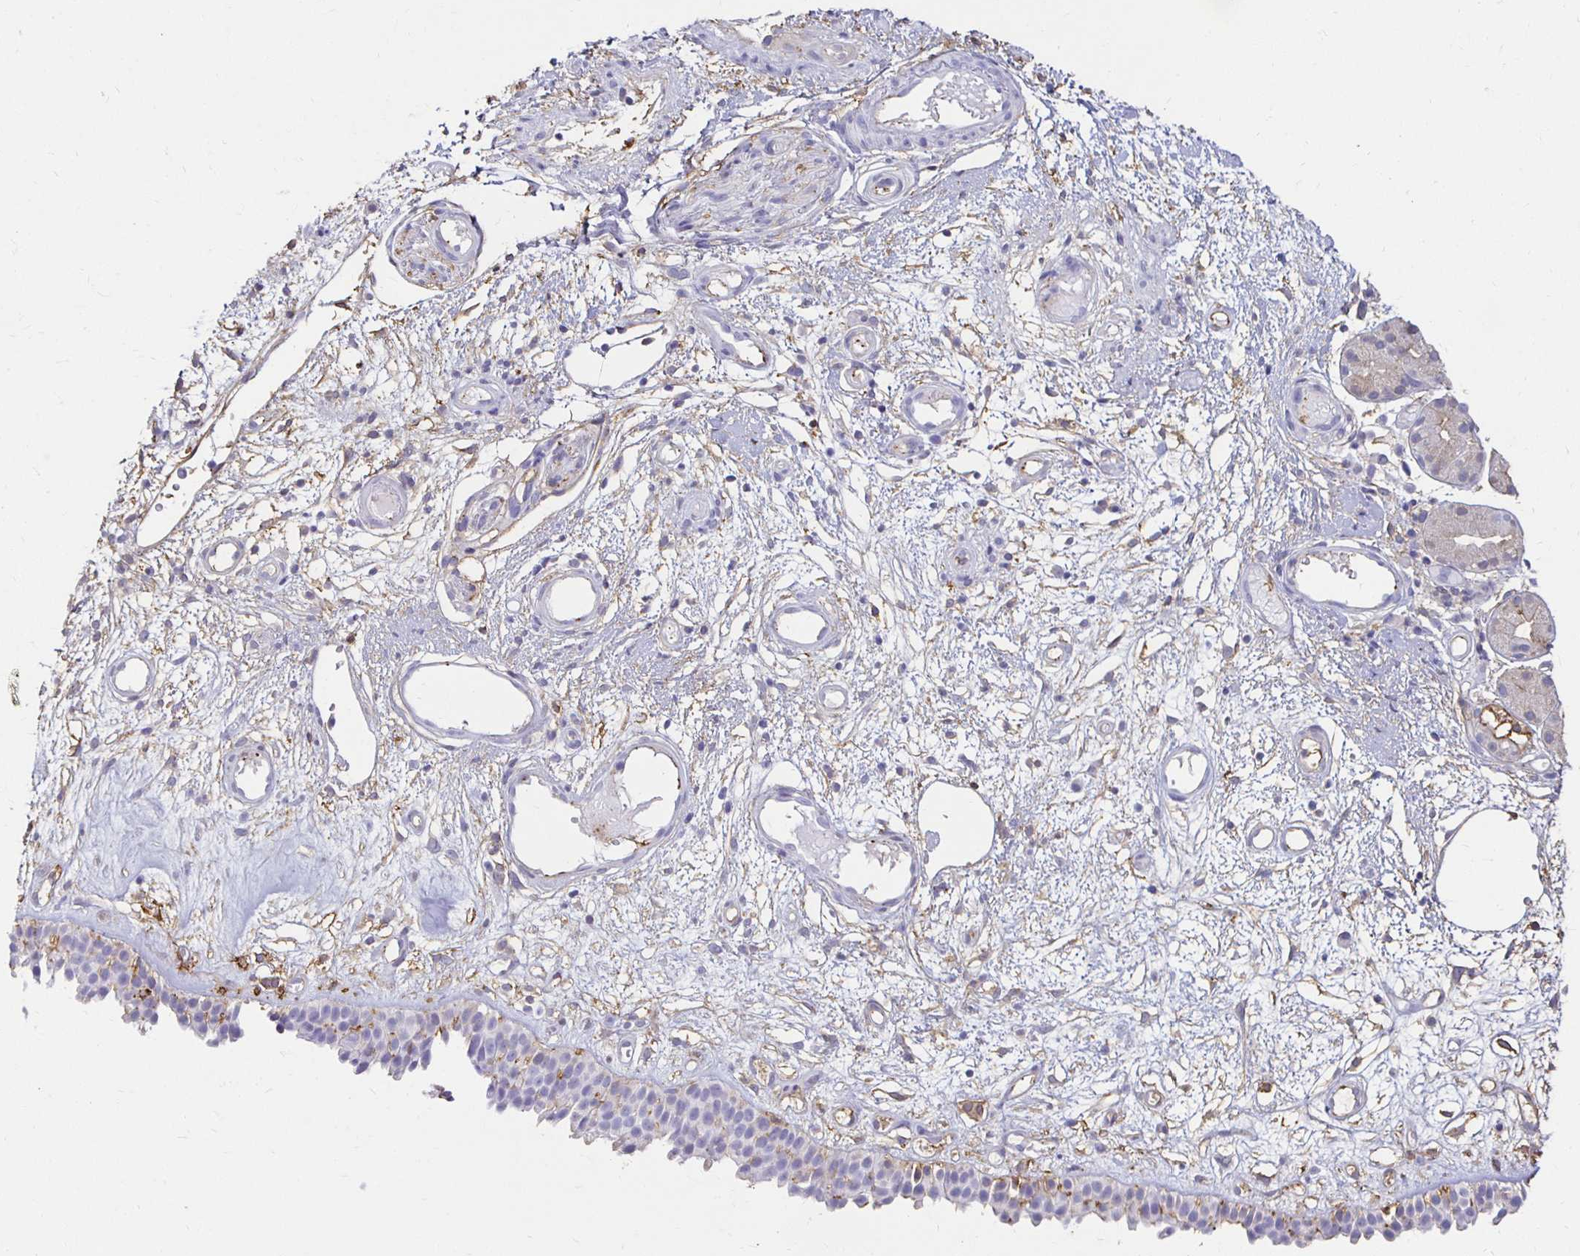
{"staining": {"intensity": "negative", "quantity": "none", "location": "none"}, "tissue": "nasopharynx", "cell_type": "Respiratory epithelial cells", "image_type": "normal", "snomed": [{"axis": "morphology", "description": "Normal tissue, NOS"}, {"axis": "morphology", "description": "Inflammation, NOS"}, {"axis": "topography", "description": "Nasopharynx"}], "caption": "Nasopharynx stained for a protein using immunohistochemistry (IHC) demonstrates no expression respiratory epithelial cells.", "gene": "TAS1R3", "patient": {"sex": "male", "age": 54}}